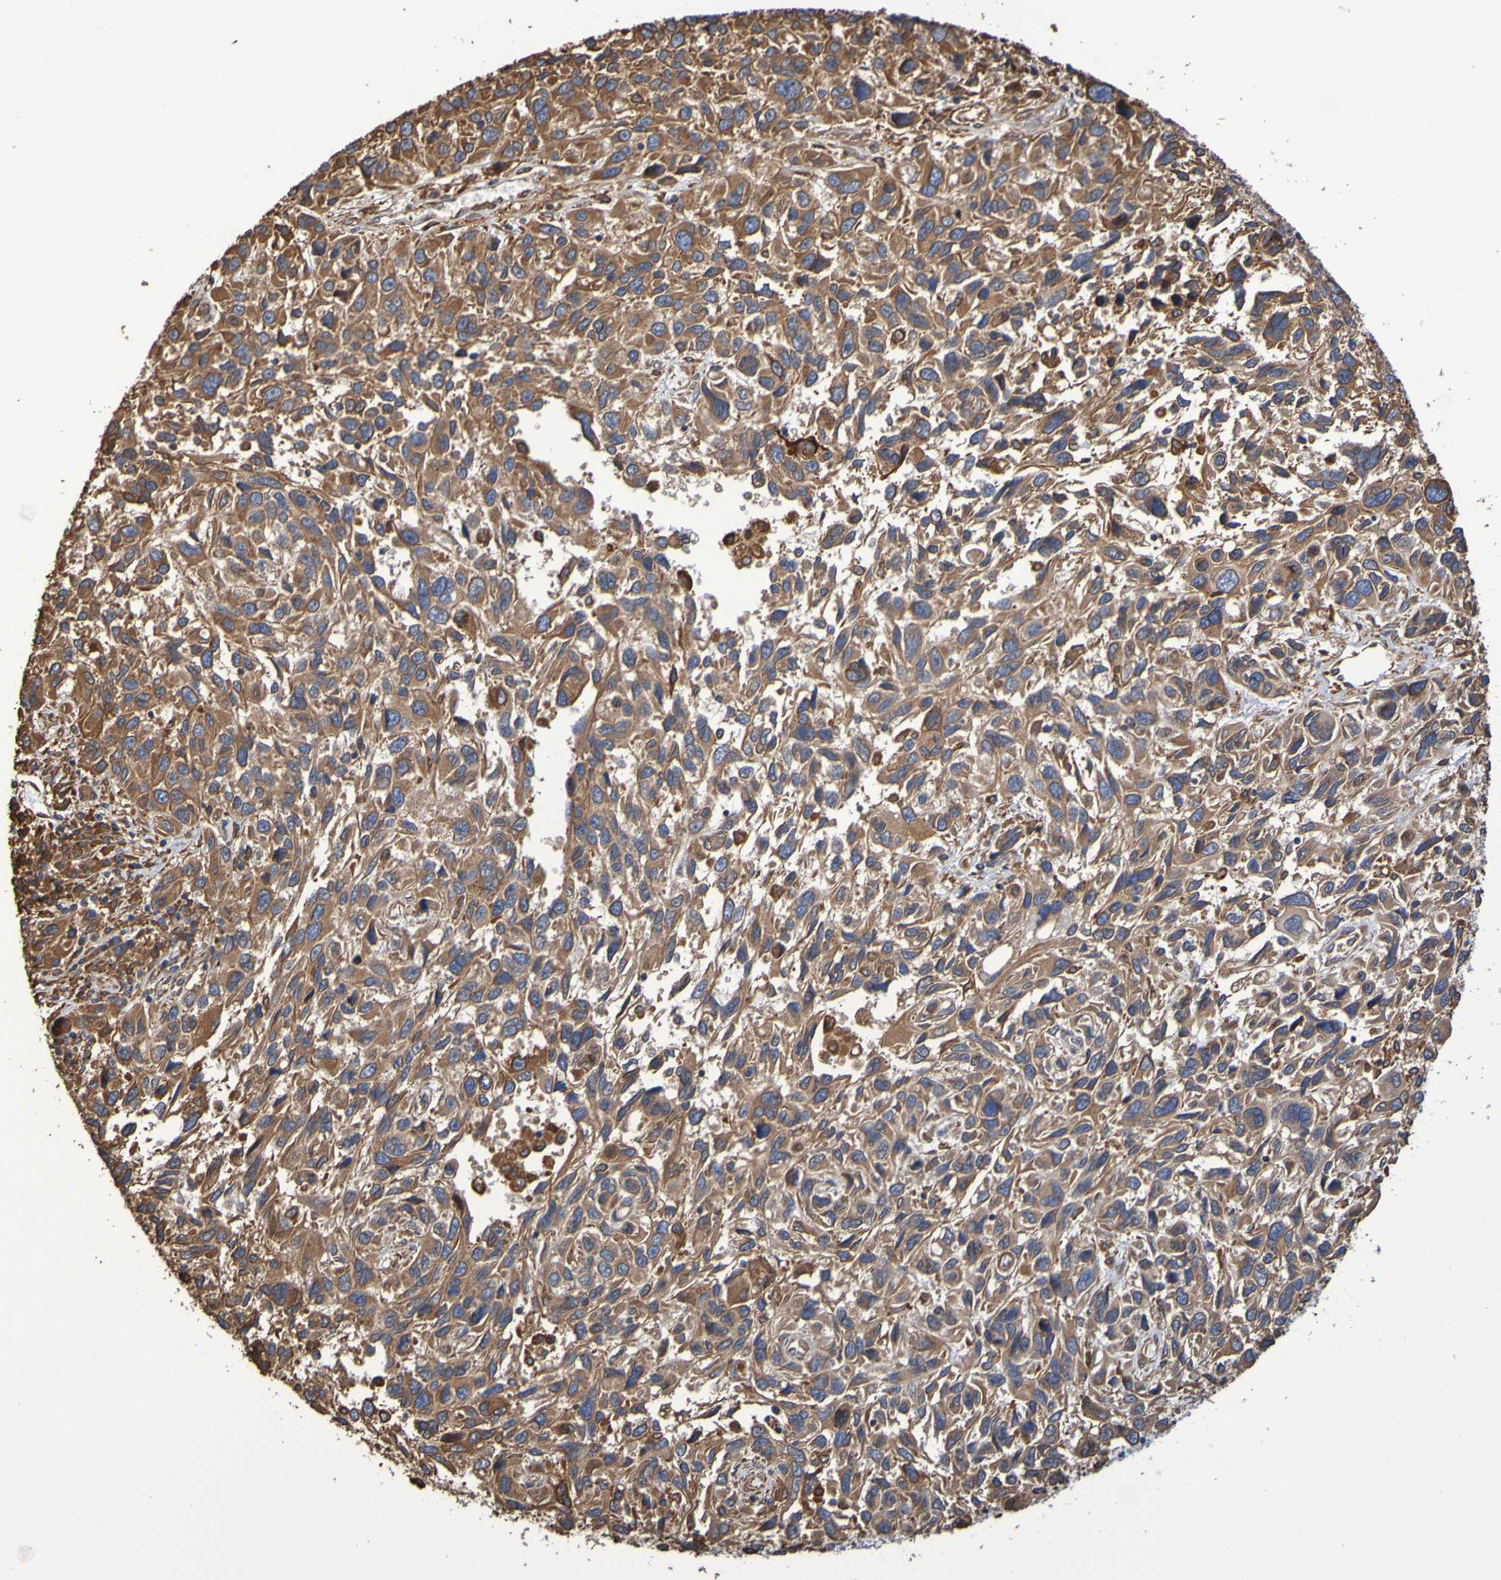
{"staining": {"intensity": "moderate", "quantity": ">75%", "location": "cytoplasmic/membranous"}, "tissue": "melanoma", "cell_type": "Tumor cells", "image_type": "cancer", "snomed": [{"axis": "morphology", "description": "Malignant melanoma, NOS"}, {"axis": "topography", "description": "Skin"}], "caption": "Malignant melanoma stained with a brown dye exhibits moderate cytoplasmic/membranous positive staining in approximately >75% of tumor cells.", "gene": "RAB11A", "patient": {"sex": "male", "age": 53}}